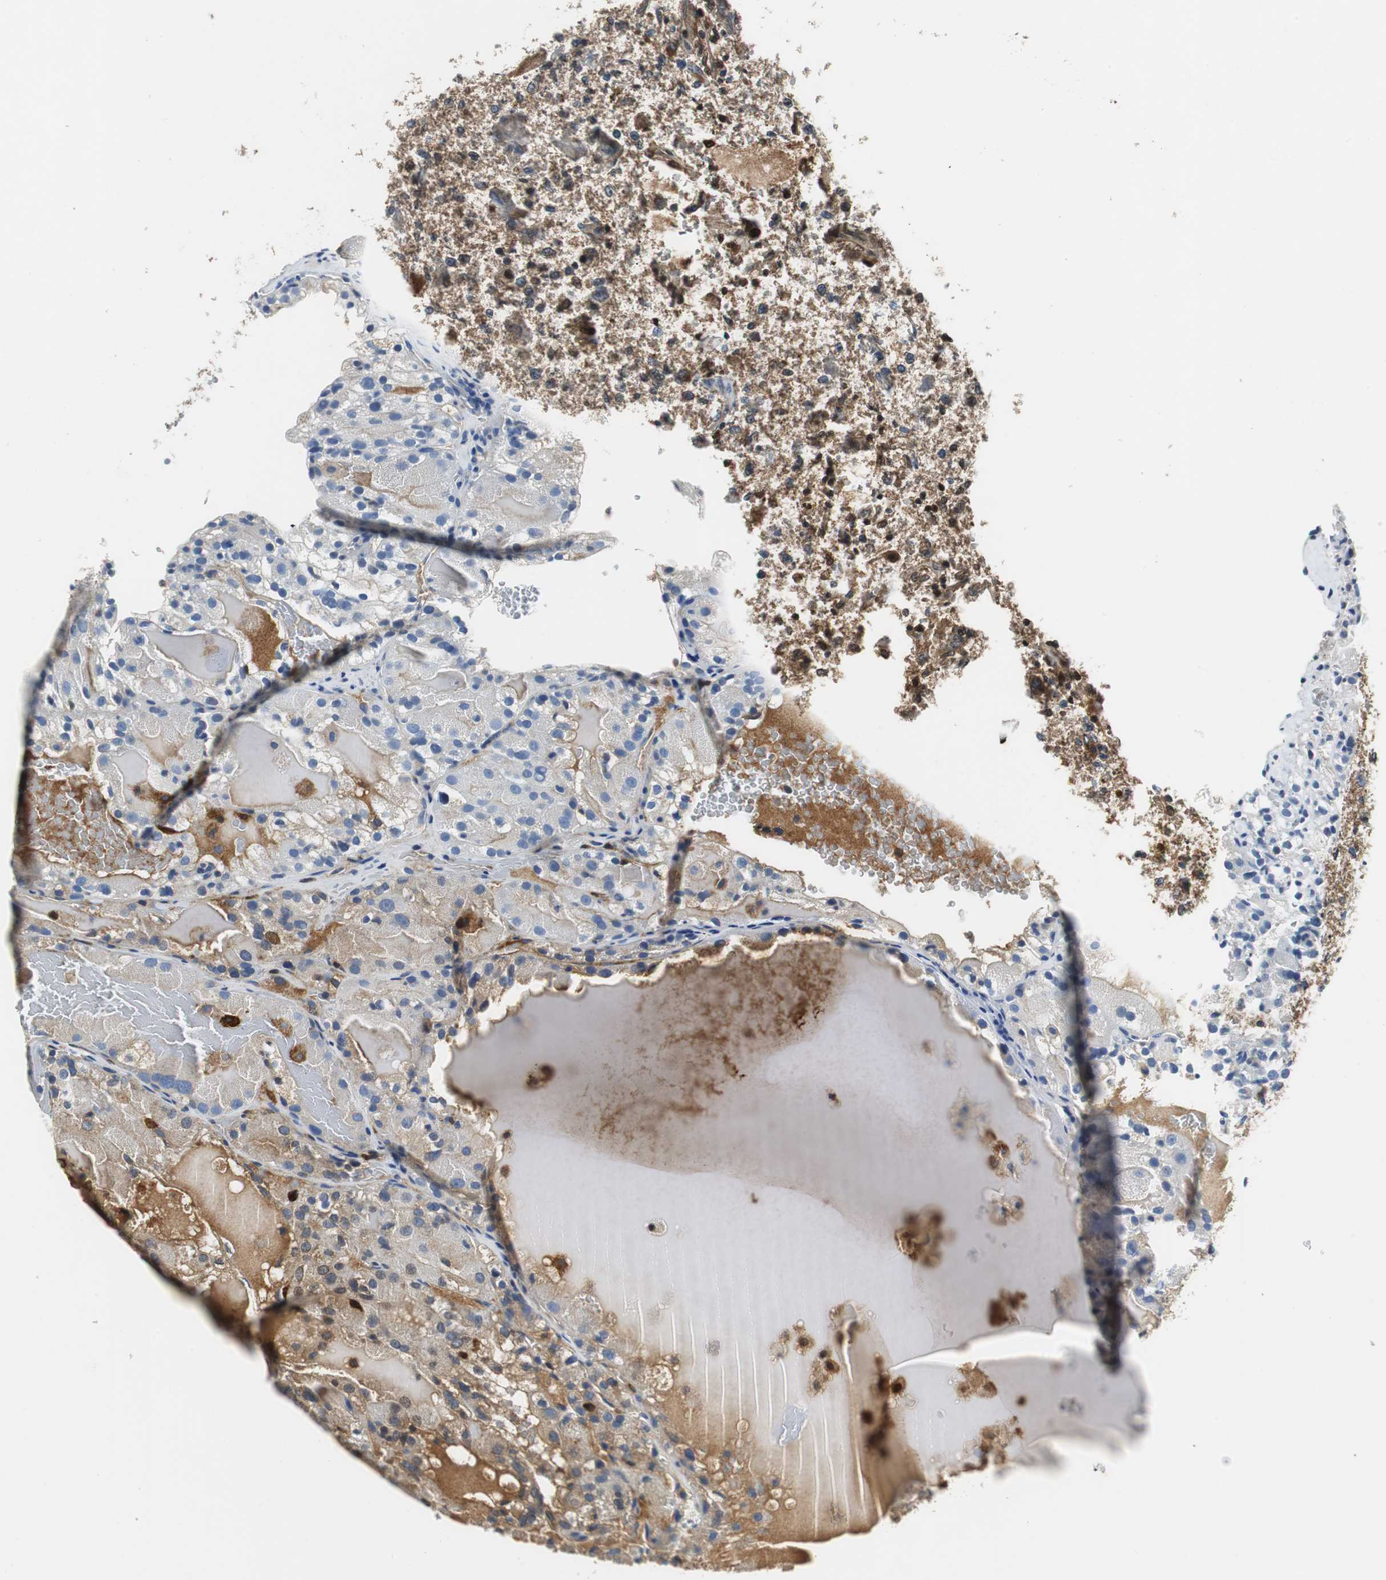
{"staining": {"intensity": "weak", "quantity": "<25%", "location": "cytoplasmic/membranous"}, "tissue": "renal cancer", "cell_type": "Tumor cells", "image_type": "cancer", "snomed": [{"axis": "morphology", "description": "Normal tissue, NOS"}, {"axis": "morphology", "description": "Adenocarcinoma, NOS"}, {"axis": "topography", "description": "Kidney"}], "caption": "The histopathology image demonstrates no staining of tumor cells in adenocarcinoma (renal).", "gene": "ORM1", "patient": {"sex": "male", "age": 61}}